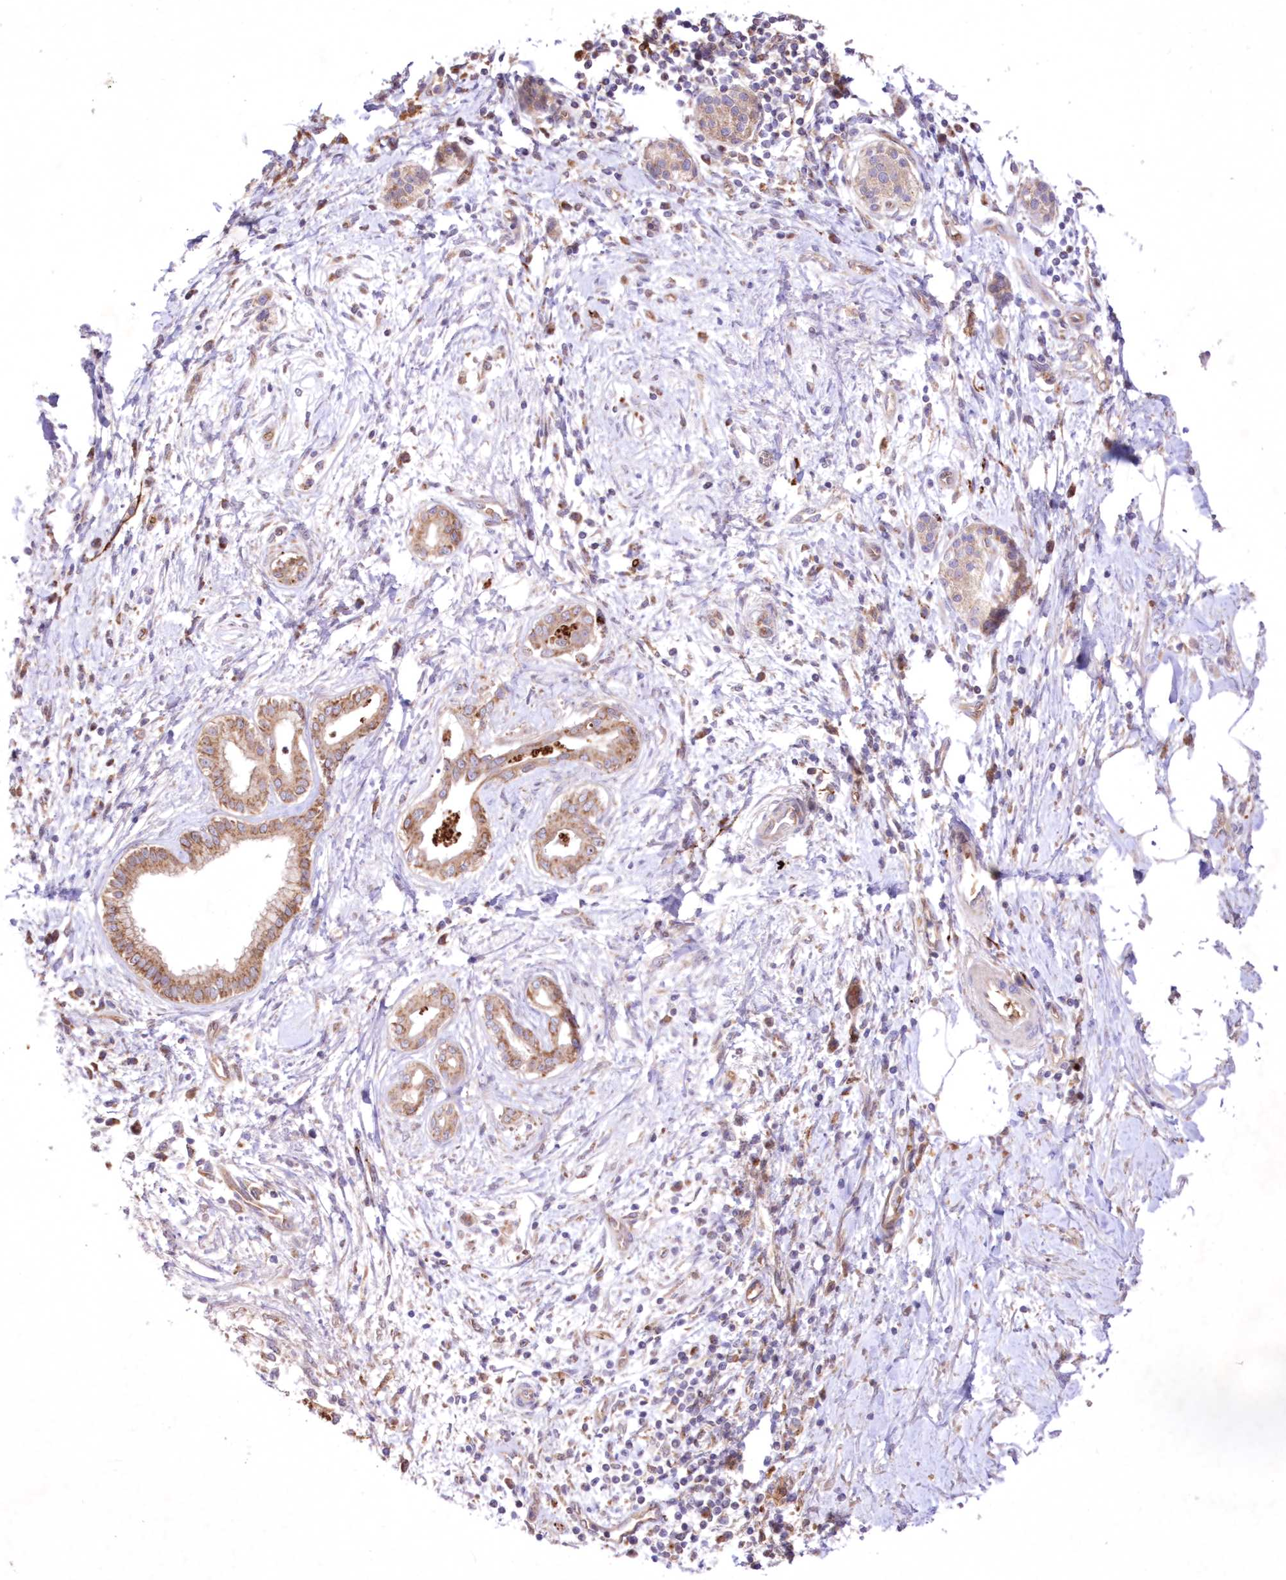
{"staining": {"intensity": "moderate", "quantity": ">75%", "location": "cytoplasmic/membranous"}, "tissue": "pancreatic cancer", "cell_type": "Tumor cells", "image_type": "cancer", "snomed": [{"axis": "morphology", "description": "Adenocarcinoma, NOS"}, {"axis": "topography", "description": "Pancreas"}], "caption": "Tumor cells reveal medium levels of moderate cytoplasmic/membranous positivity in approximately >75% of cells in adenocarcinoma (pancreatic). (DAB IHC, brown staining for protein, blue staining for nuclei).", "gene": "FCHO2", "patient": {"sex": "male", "age": 58}}